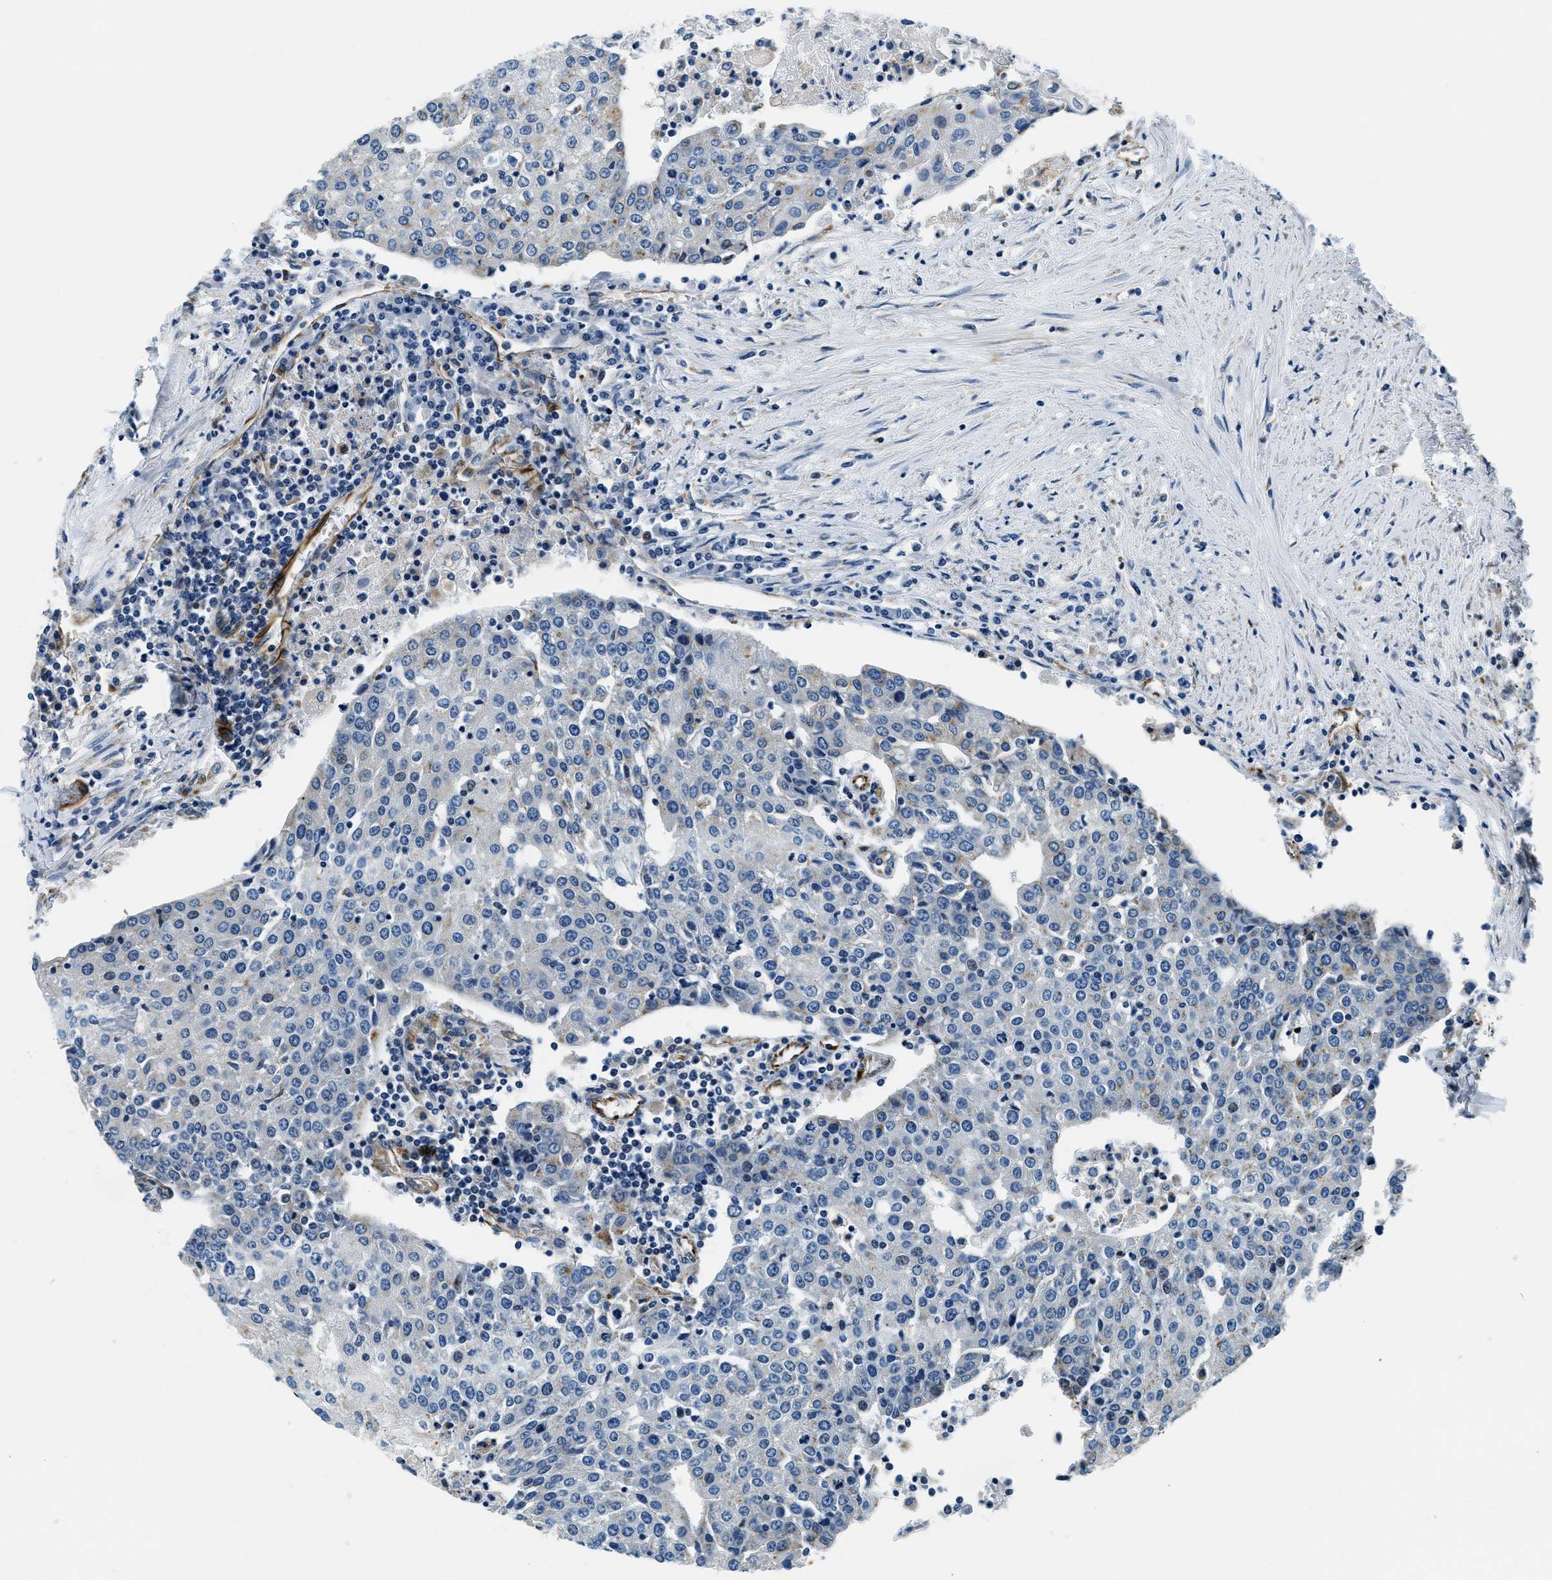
{"staining": {"intensity": "negative", "quantity": "none", "location": "none"}, "tissue": "urothelial cancer", "cell_type": "Tumor cells", "image_type": "cancer", "snomed": [{"axis": "morphology", "description": "Urothelial carcinoma, High grade"}, {"axis": "topography", "description": "Urinary bladder"}], "caption": "Photomicrograph shows no protein expression in tumor cells of urothelial carcinoma (high-grade) tissue.", "gene": "GNS", "patient": {"sex": "female", "age": 85}}